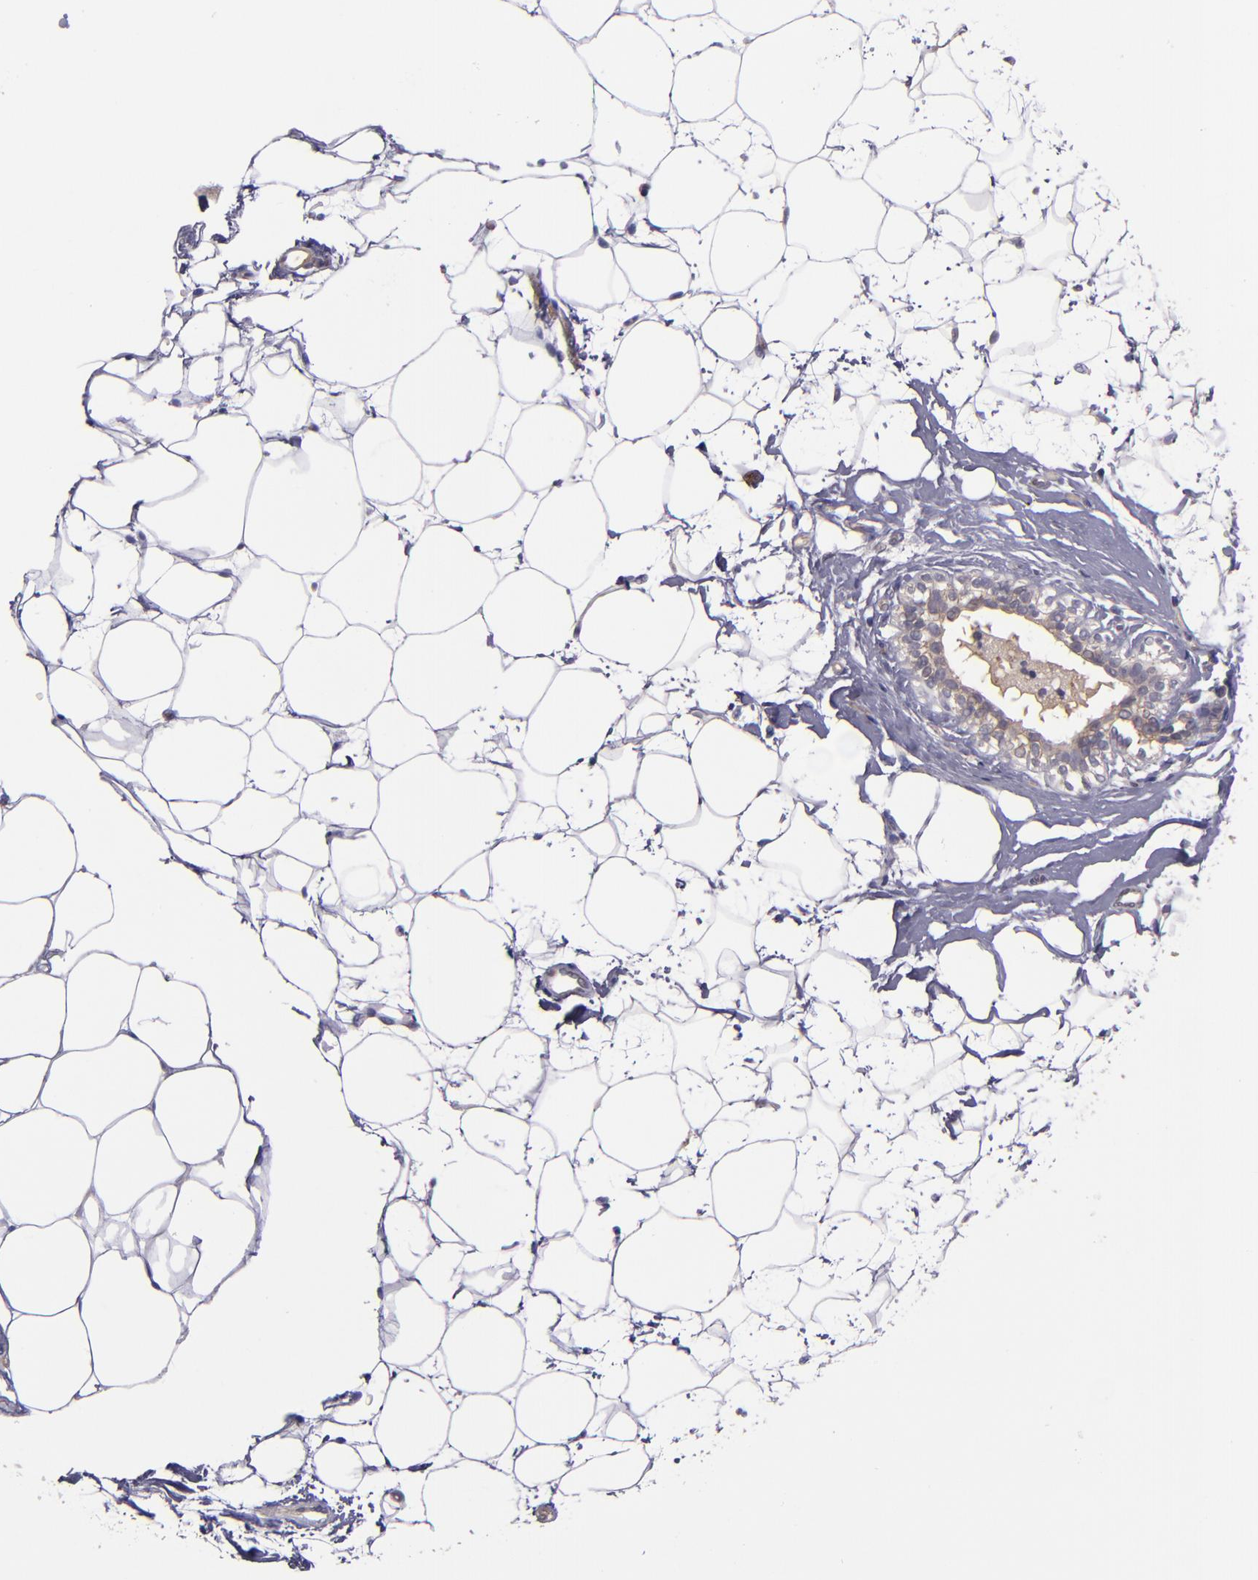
{"staining": {"intensity": "weak", "quantity": "<25%", "location": "cytoplasmic/membranous"}, "tissue": "adipose tissue", "cell_type": "Adipocytes", "image_type": "normal", "snomed": [{"axis": "morphology", "description": "Normal tissue, NOS"}, {"axis": "topography", "description": "Breast"}], "caption": "A histopathology image of human adipose tissue is negative for staining in adipocytes. (IHC, brightfield microscopy, high magnification).", "gene": "CARS1", "patient": {"sex": "female", "age": 22}}